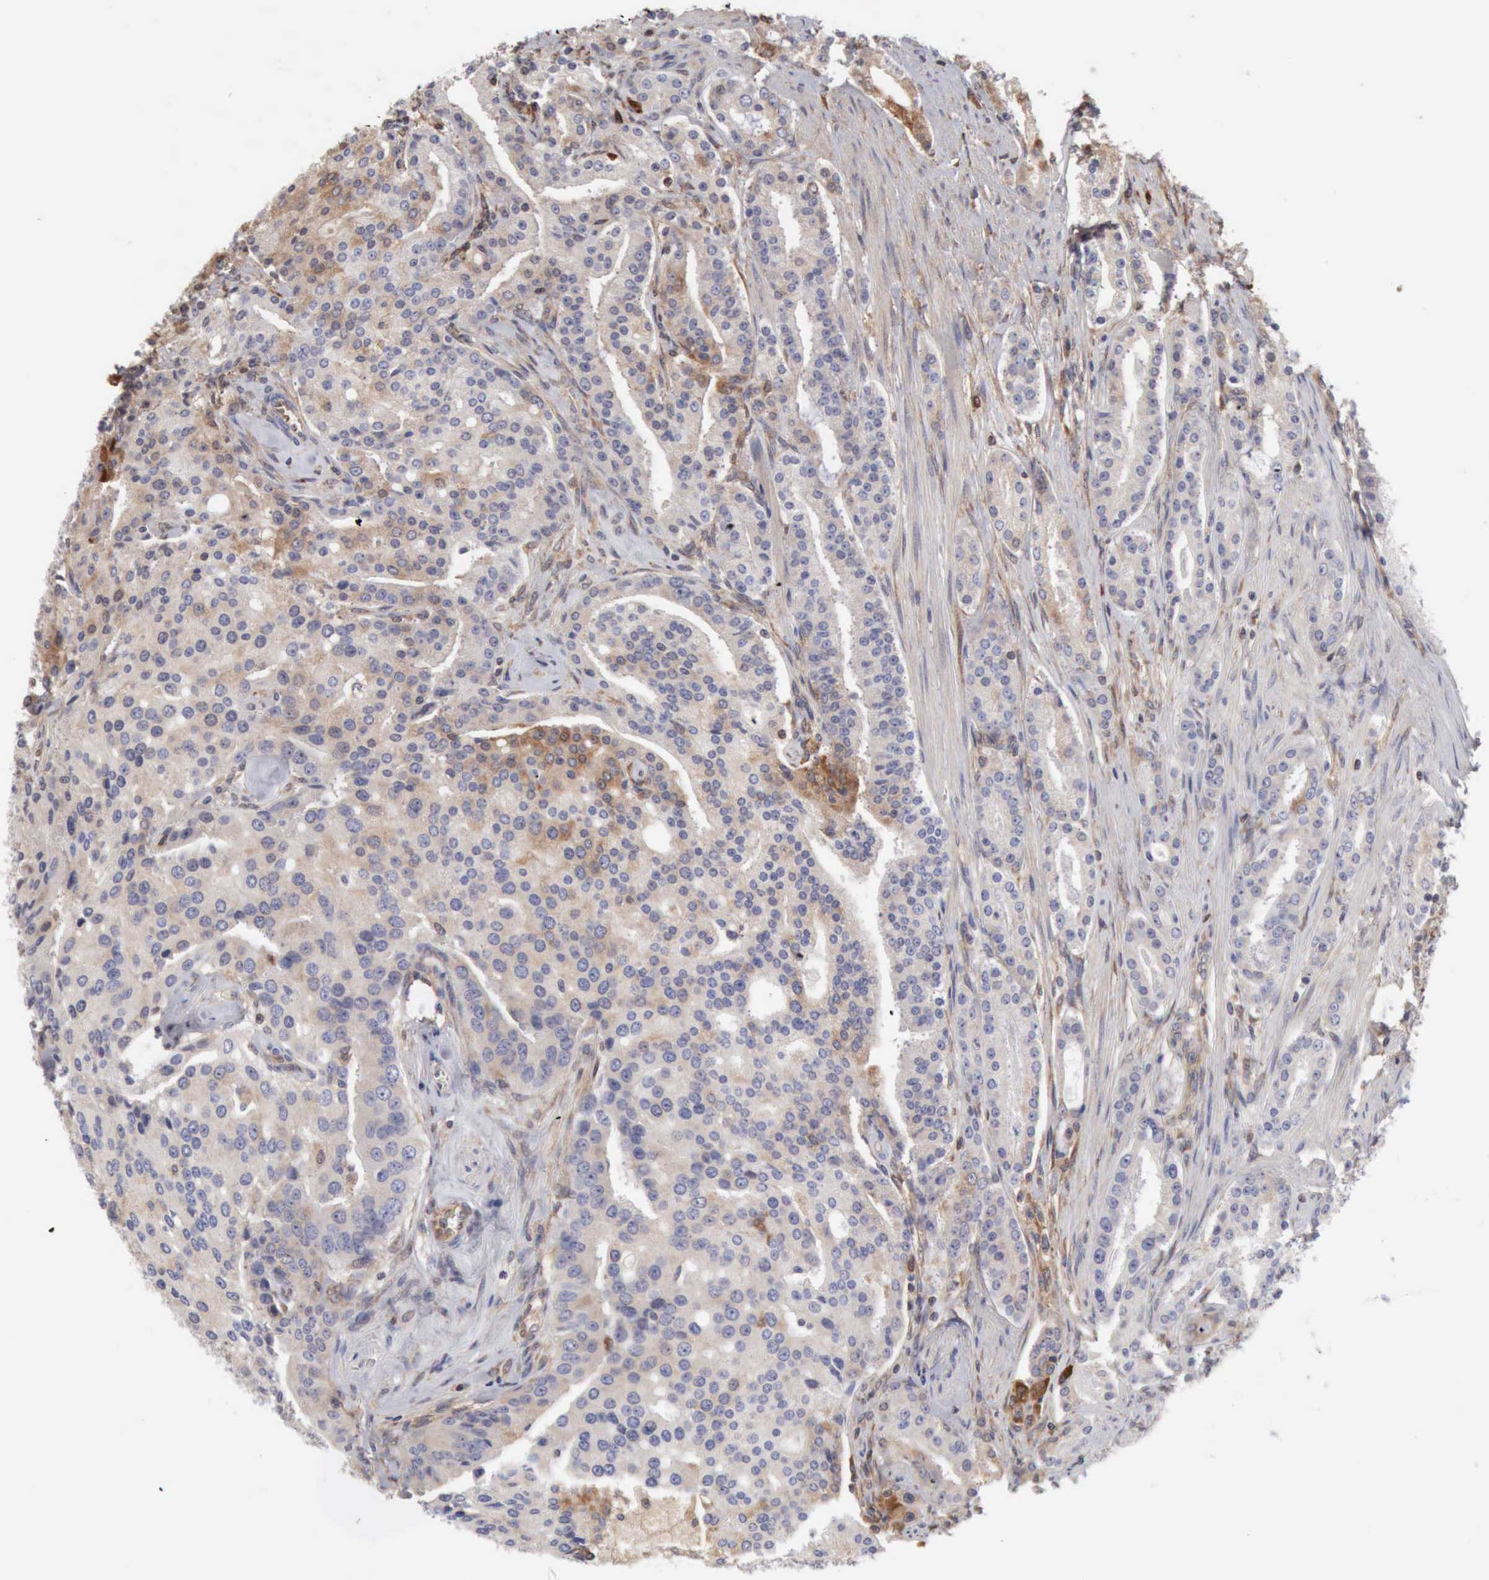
{"staining": {"intensity": "weak", "quantity": ">75%", "location": "cytoplasmic/membranous"}, "tissue": "prostate cancer", "cell_type": "Tumor cells", "image_type": "cancer", "snomed": [{"axis": "morphology", "description": "Adenocarcinoma, Medium grade"}, {"axis": "topography", "description": "Prostate"}], "caption": "DAB immunohistochemical staining of prostate cancer shows weak cytoplasmic/membranous protein positivity in about >75% of tumor cells. (DAB IHC with brightfield microscopy, high magnification).", "gene": "APOL2", "patient": {"sex": "male", "age": 72}}